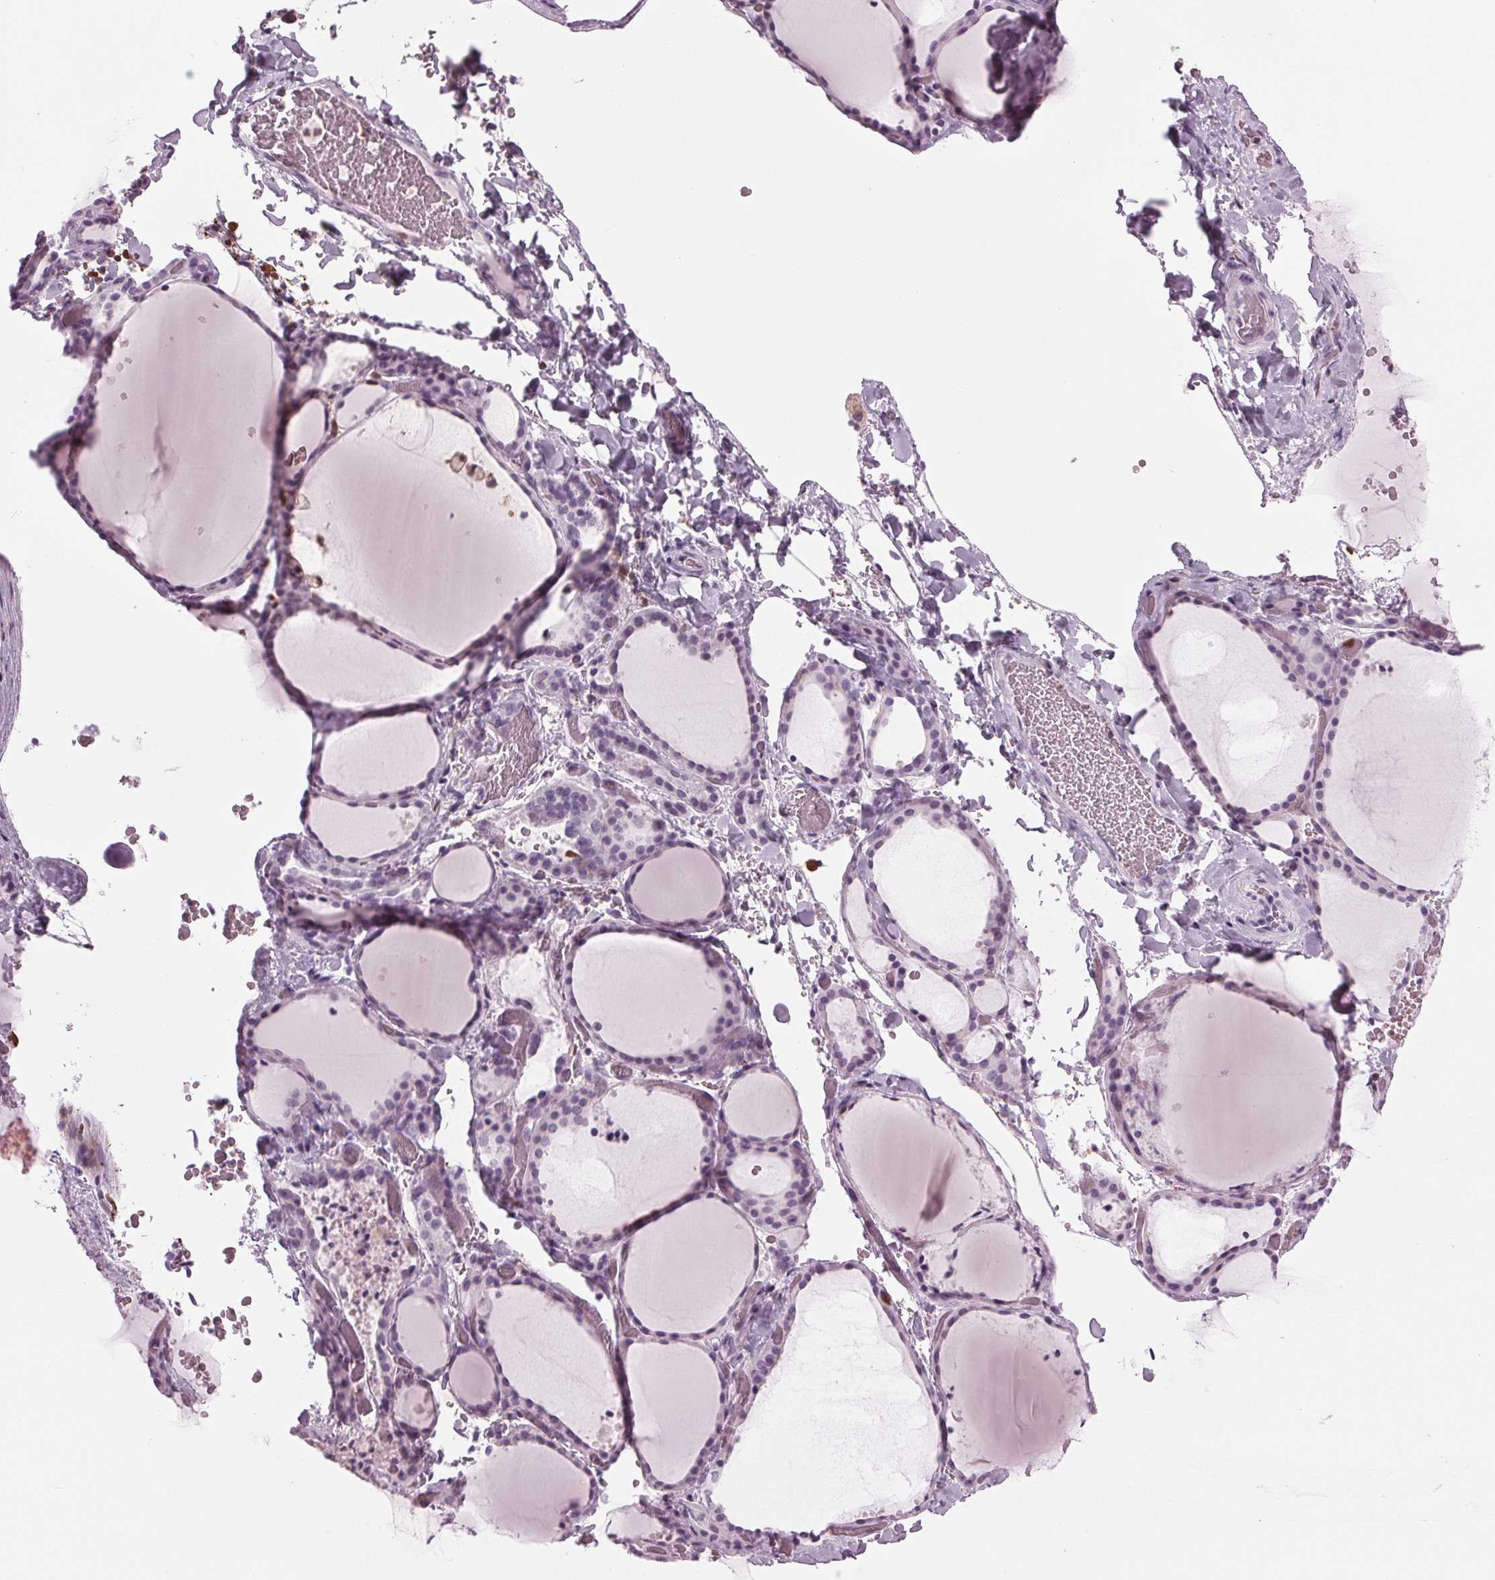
{"staining": {"intensity": "negative", "quantity": "none", "location": "none"}, "tissue": "thyroid gland", "cell_type": "Glandular cells", "image_type": "normal", "snomed": [{"axis": "morphology", "description": "Normal tissue, NOS"}, {"axis": "topography", "description": "Thyroid gland"}], "caption": "DAB (3,3'-diaminobenzidine) immunohistochemical staining of normal thyroid gland shows no significant expression in glandular cells. (DAB (3,3'-diaminobenzidine) immunohistochemistry with hematoxylin counter stain).", "gene": "BTLA", "patient": {"sex": "female", "age": 36}}